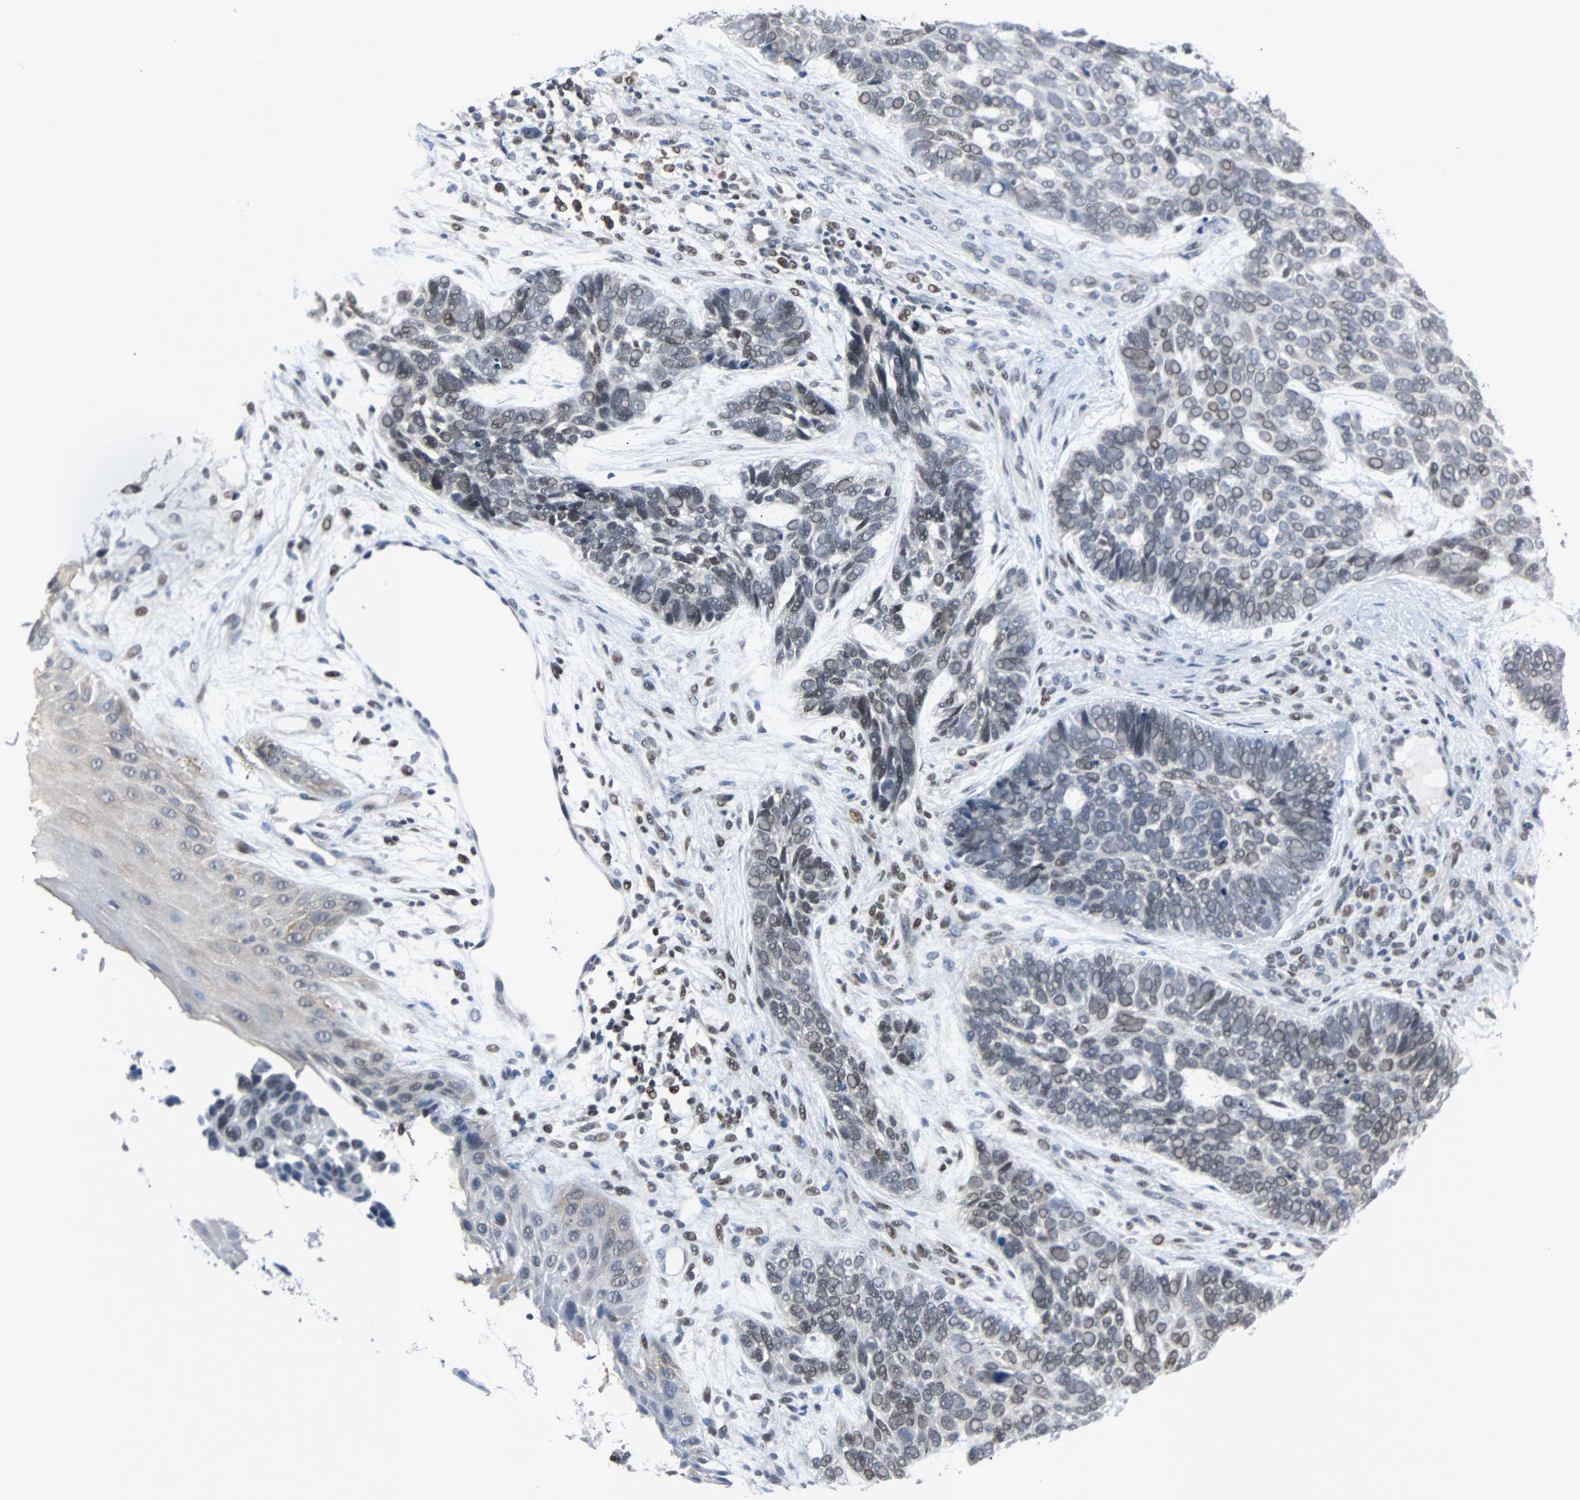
{"staining": {"intensity": "negative", "quantity": "none", "location": "none"}, "tissue": "skin cancer", "cell_type": "Tumor cells", "image_type": "cancer", "snomed": [{"axis": "morphology", "description": "Basal cell carcinoma"}, {"axis": "topography", "description": "Skin"}], "caption": "This is a photomicrograph of IHC staining of skin basal cell carcinoma, which shows no positivity in tumor cells.", "gene": "ZHX2", "patient": {"sex": "male", "age": 87}}